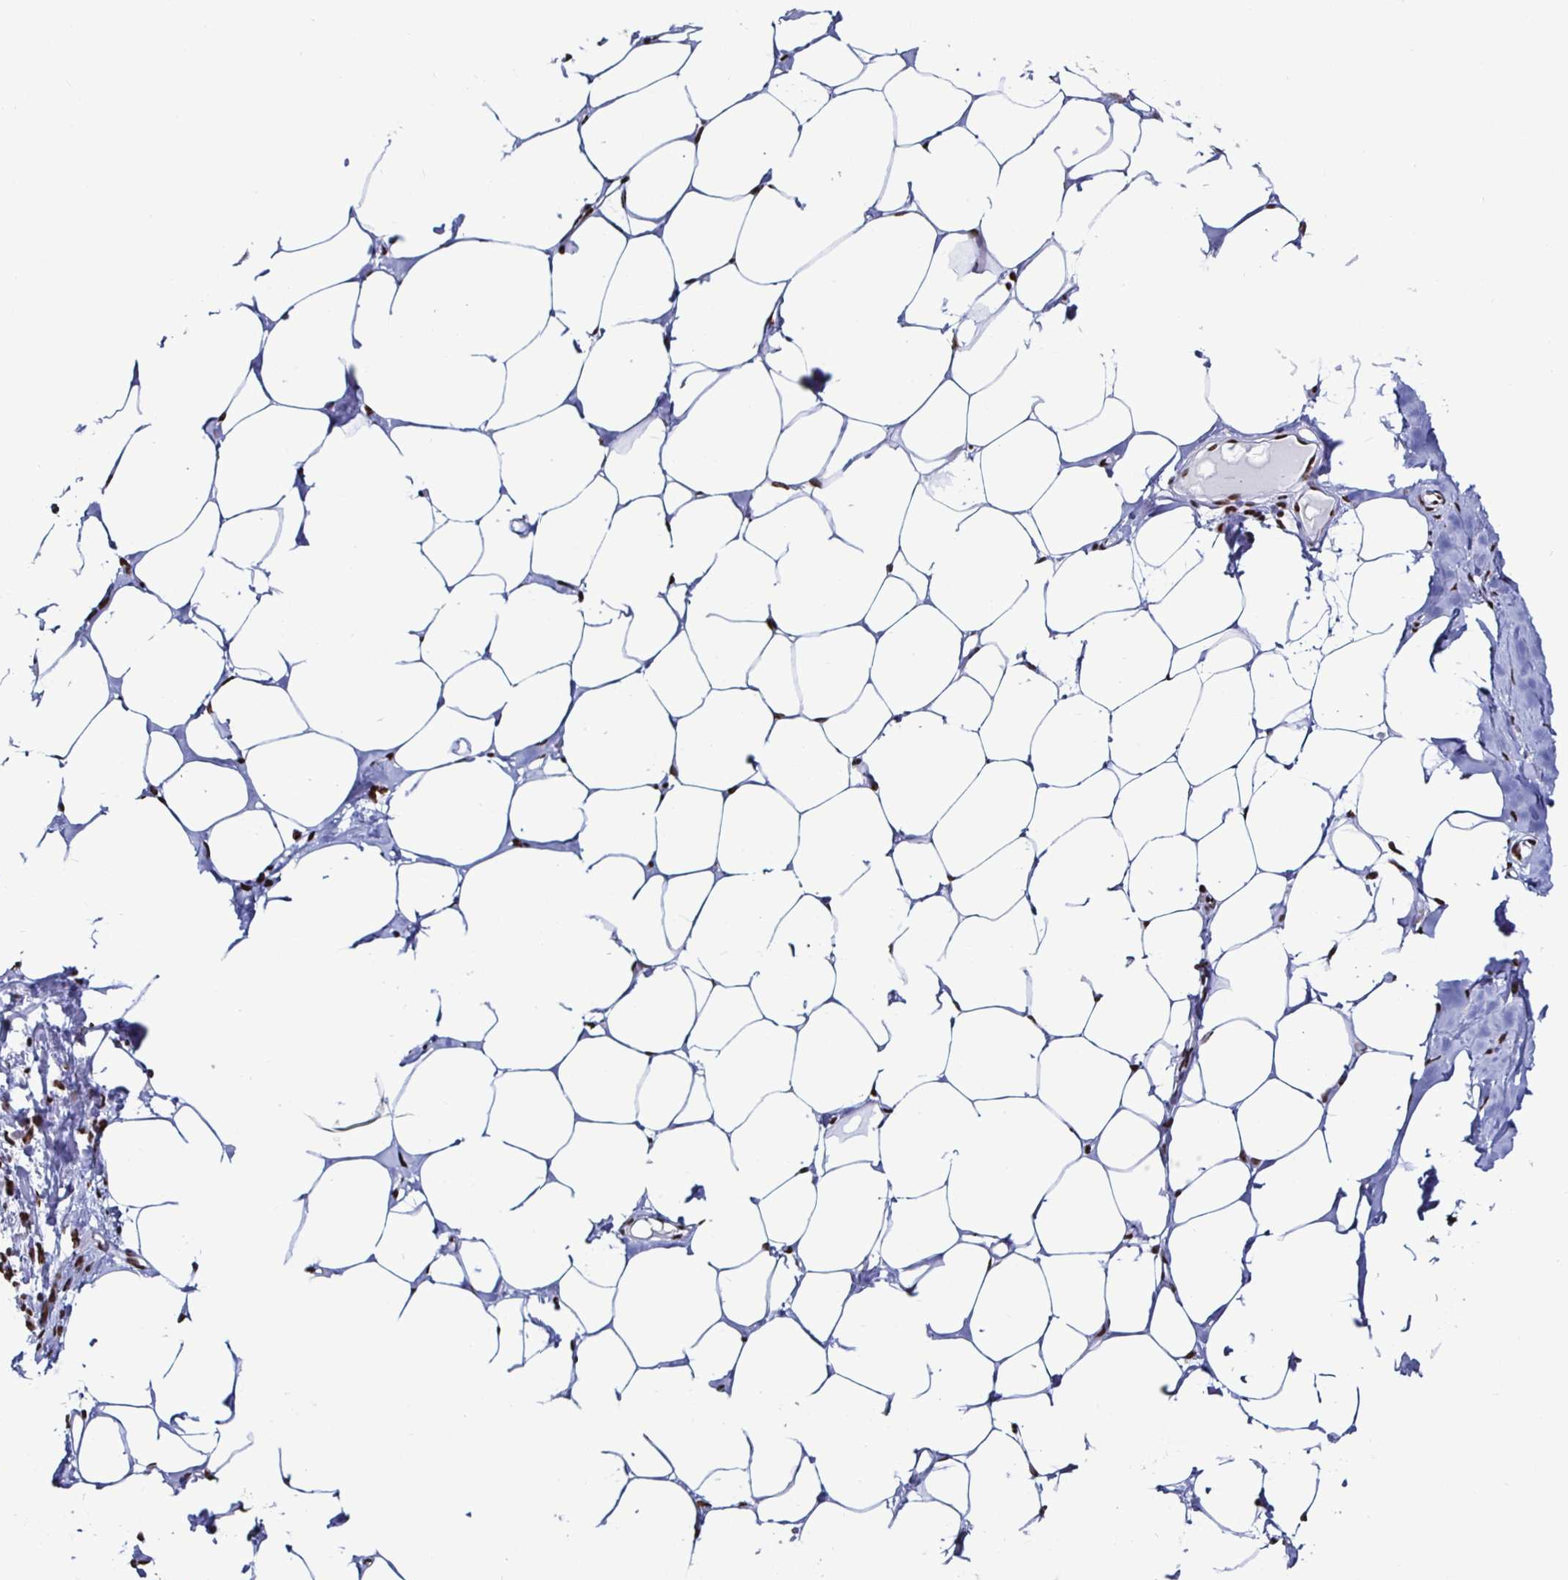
{"staining": {"intensity": "strong", "quantity": "25%-75%", "location": "nuclear"}, "tissue": "breast", "cell_type": "Adipocytes", "image_type": "normal", "snomed": [{"axis": "morphology", "description": "Normal tissue, NOS"}, {"axis": "topography", "description": "Breast"}], "caption": "Brown immunohistochemical staining in benign human breast exhibits strong nuclear staining in approximately 25%-75% of adipocytes.", "gene": "DDX39B", "patient": {"sex": "female", "age": 27}}